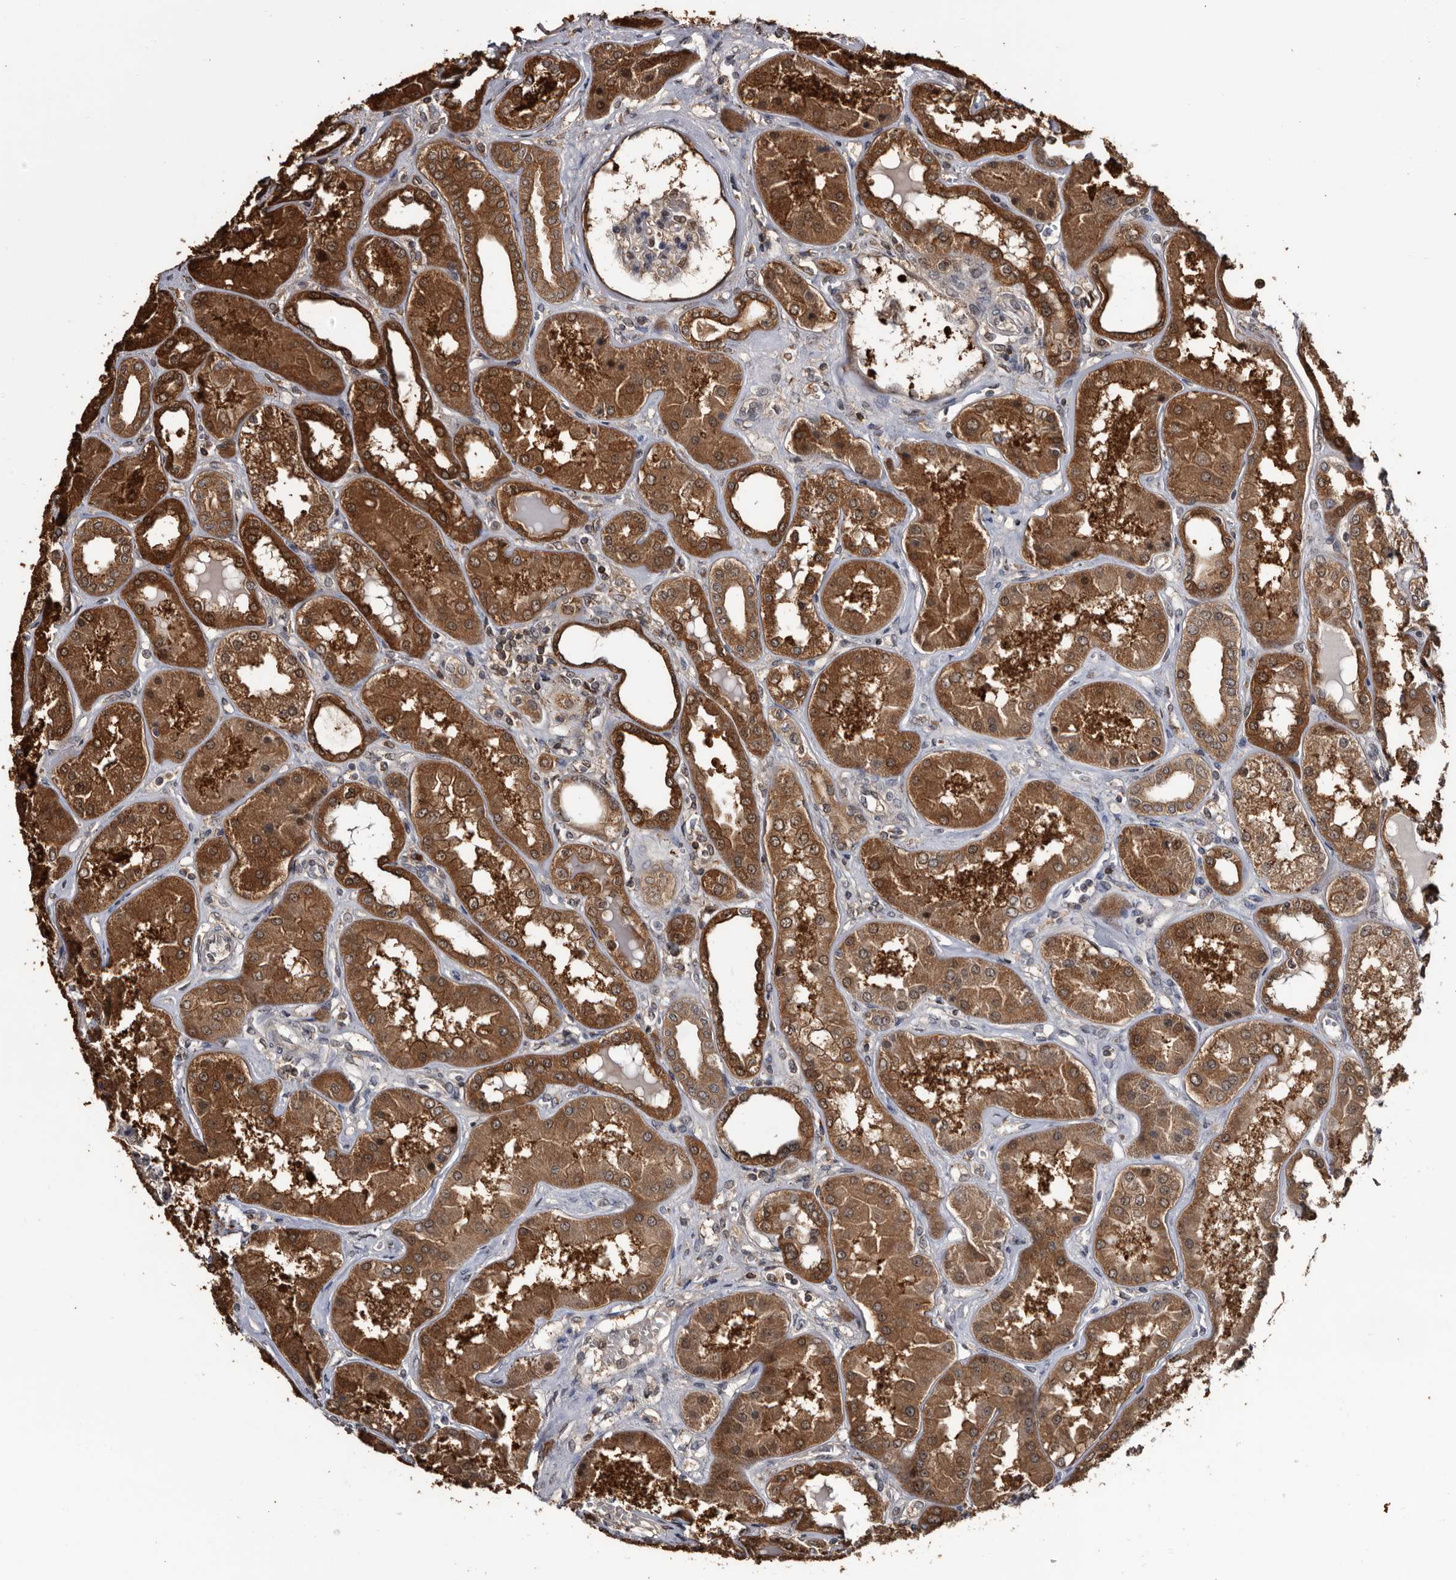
{"staining": {"intensity": "strong", "quantity": "<25%", "location": "cytoplasmic/membranous"}, "tissue": "kidney", "cell_type": "Cells in glomeruli", "image_type": "normal", "snomed": [{"axis": "morphology", "description": "Normal tissue, NOS"}, {"axis": "topography", "description": "Kidney"}], "caption": "Strong cytoplasmic/membranous expression for a protein is seen in approximately <25% of cells in glomeruli of normal kidney using IHC.", "gene": "TTI2", "patient": {"sex": "female", "age": 56}}